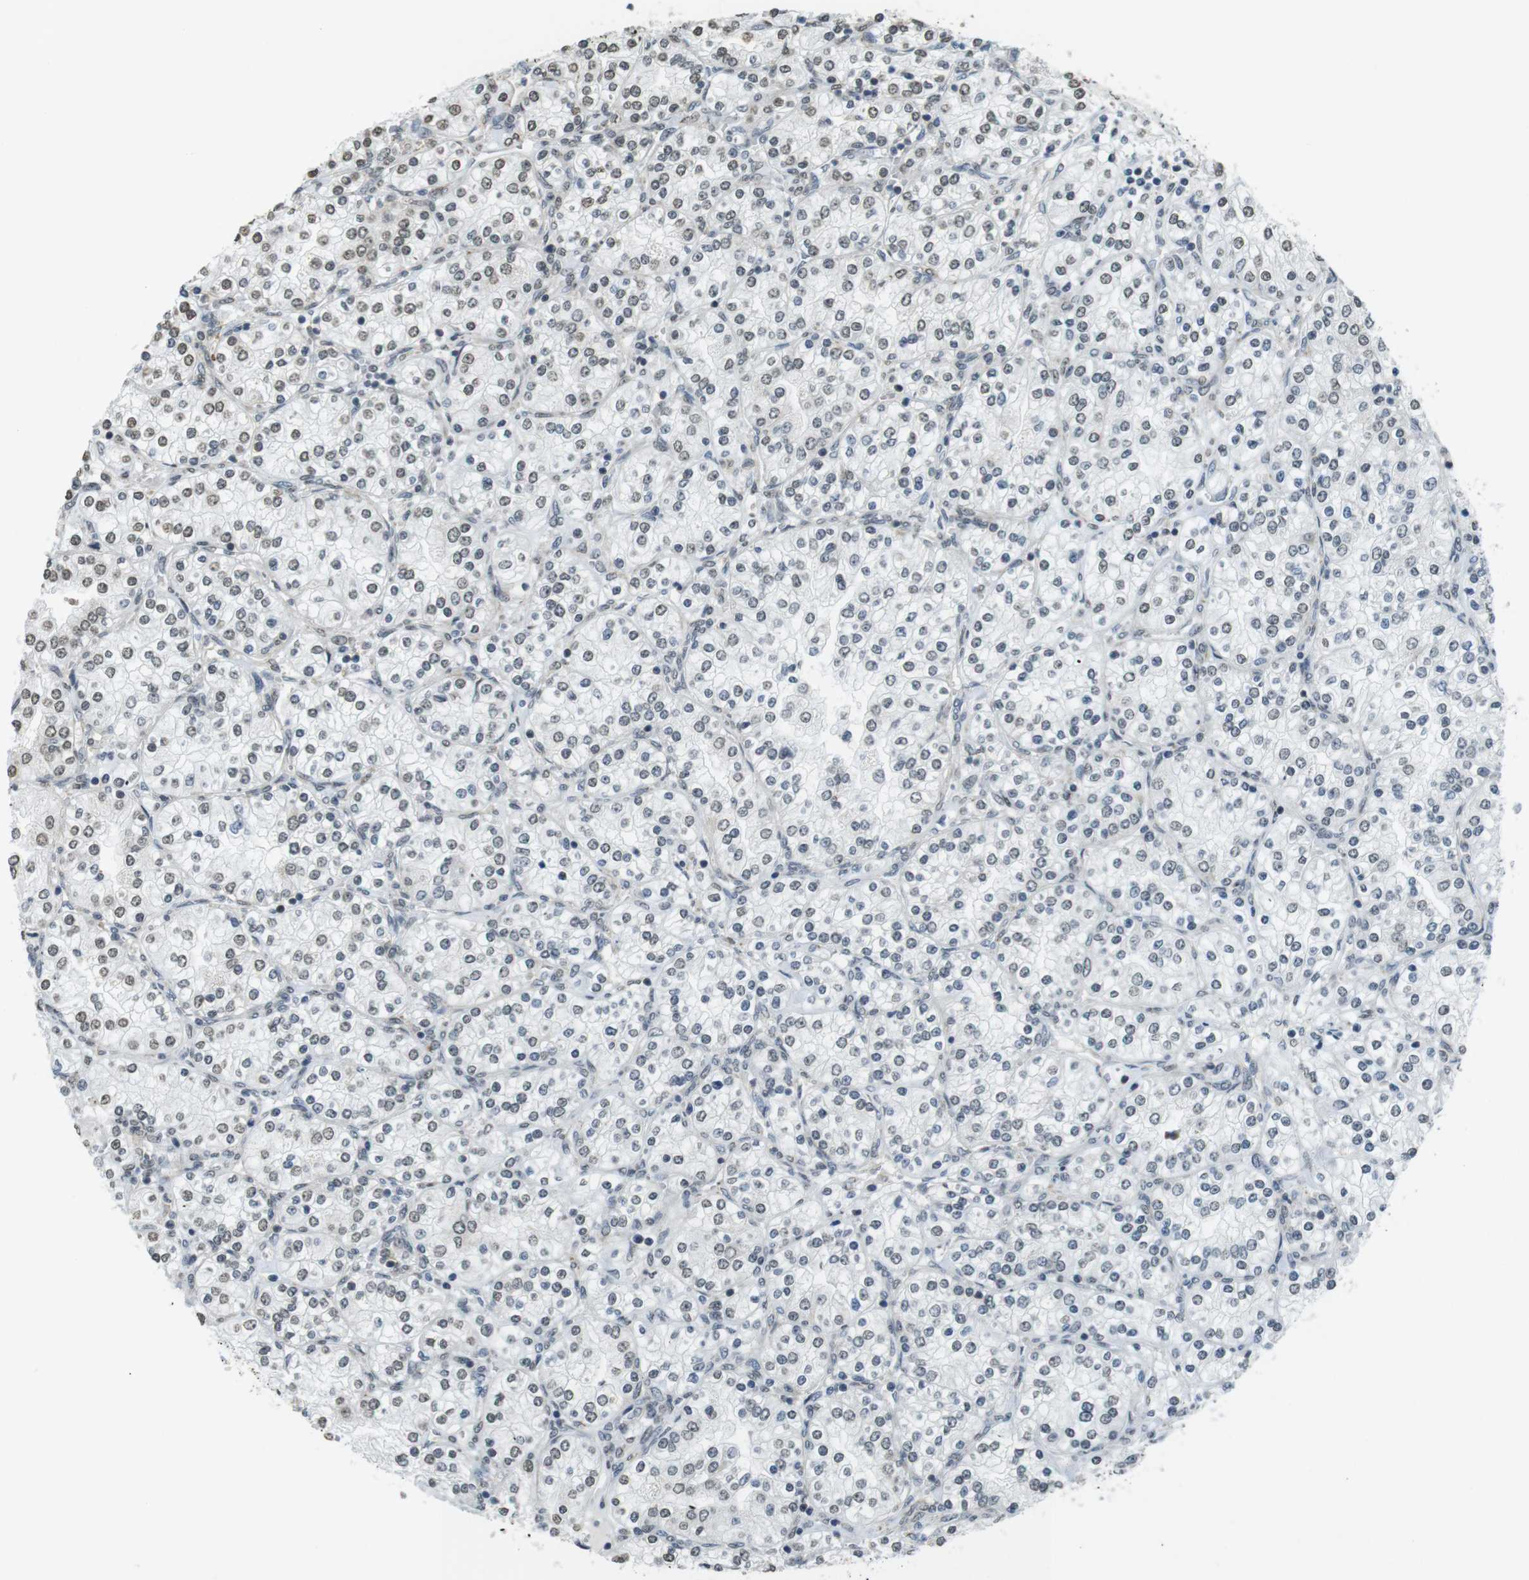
{"staining": {"intensity": "weak", "quantity": "<25%", "location": "nuclear"}, "tissue": "renal cancer", "cell_type": "Tumor cells", "image_type": "cancer", "snomed": [{"axis": "morphology", "description": "Adenocarcinoma, NOS"}, {"axis": "topography", "description": "Kidney"}], "caption": "This is an immunohistochemistry (IHC) image of adenocarcinoma (renal). There is no staining in tumor cells.", "gene": "USP7", "patient": {"sex": "male", "age": 77}}